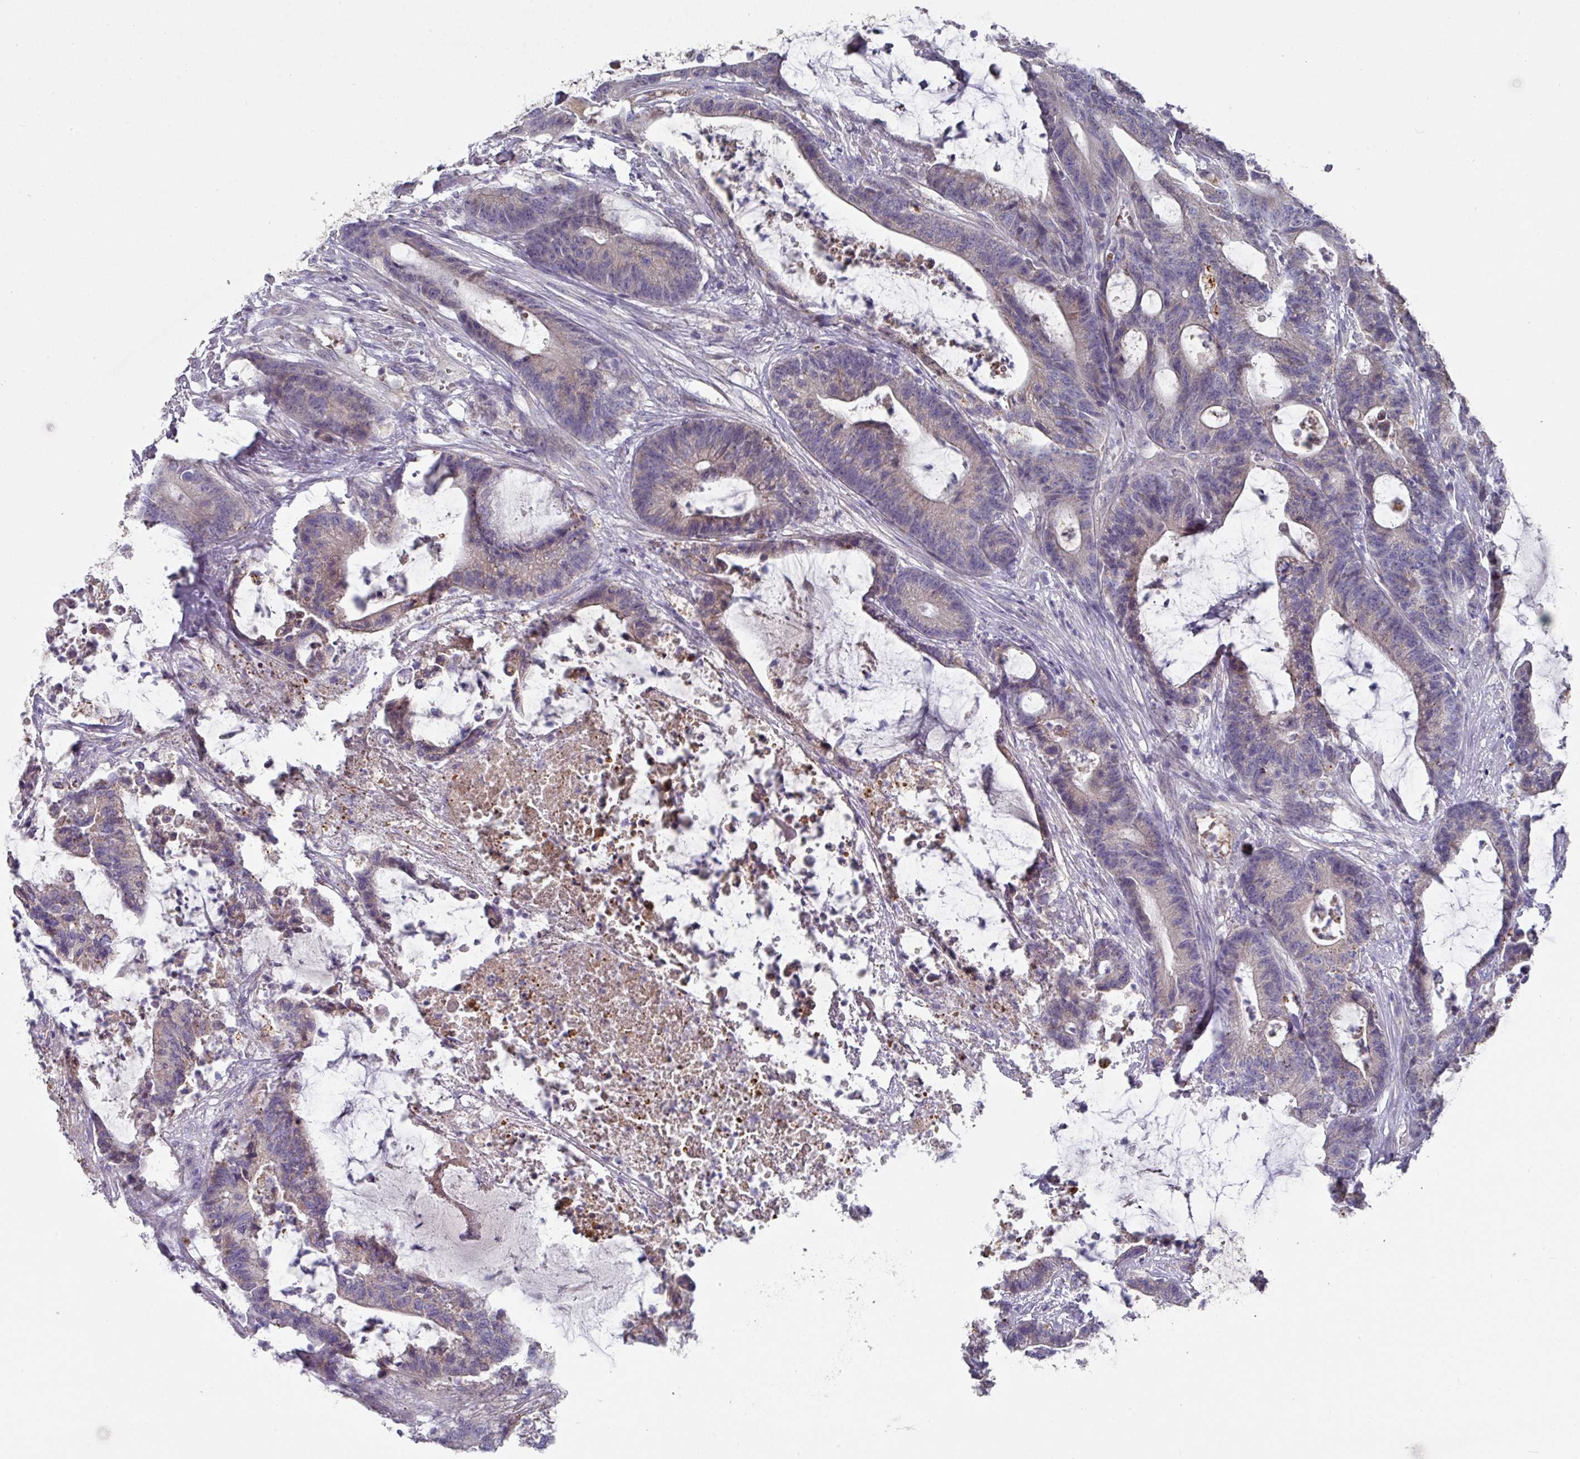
{"staining": {"intensity": "negative", "quantity": "none", "location": "none"}, "tissue": "colorectal cancer", "cell_type": "Tumor cells", "image_type": "cancer", "snomed": [{"axis": "morphology", "description": "Adenocarcinoma, NOS"}, {"axis": "topography", "description": "Colon"}], "caption": "There is no significant staining in tumor cells of colorectal cancer (adenocarcinoma).", "gene": "IL4R", "patient": {"sex": "female", "age": 84}}